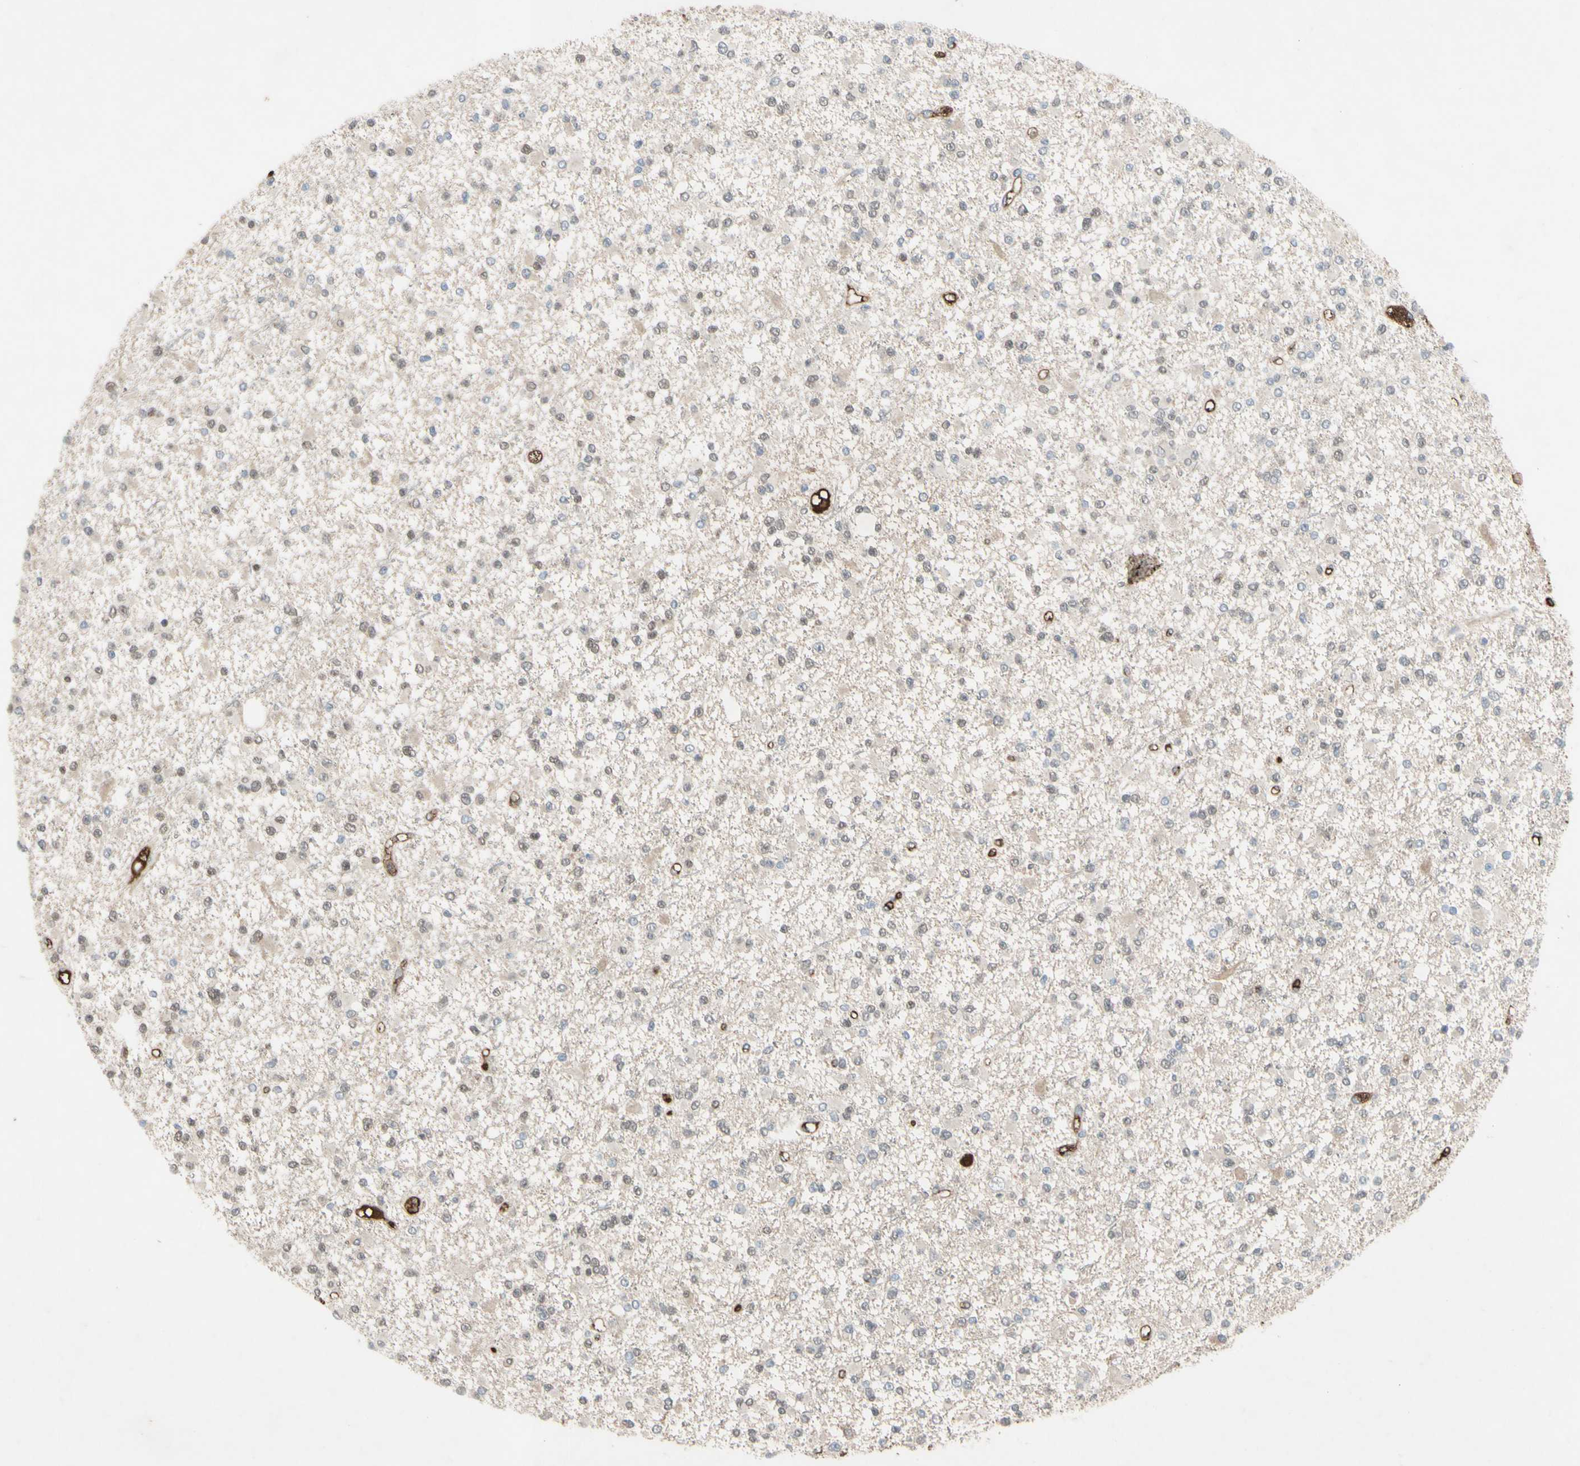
{"staining": {"intensity": "weak", "quantity": "<25%", "location": "cytoplasmic/membranous,nuclear"}, "tissue": "glioma", "cell_type": "Tumor cells", "image_type": "cancer", "snomed": [{"axis": "morphology", "description": "Glioma, malignant, Low grade"}, {"axis": "topography", "description": "Brain"}], "caption": "A photomicrograph of malignant low-grade glioma stained for a protein shows no brown staining in tumor cells. Nuclei are stained in blue.", "gene": "TIMP2", "patient": {"sex": "female", "age": 22}}